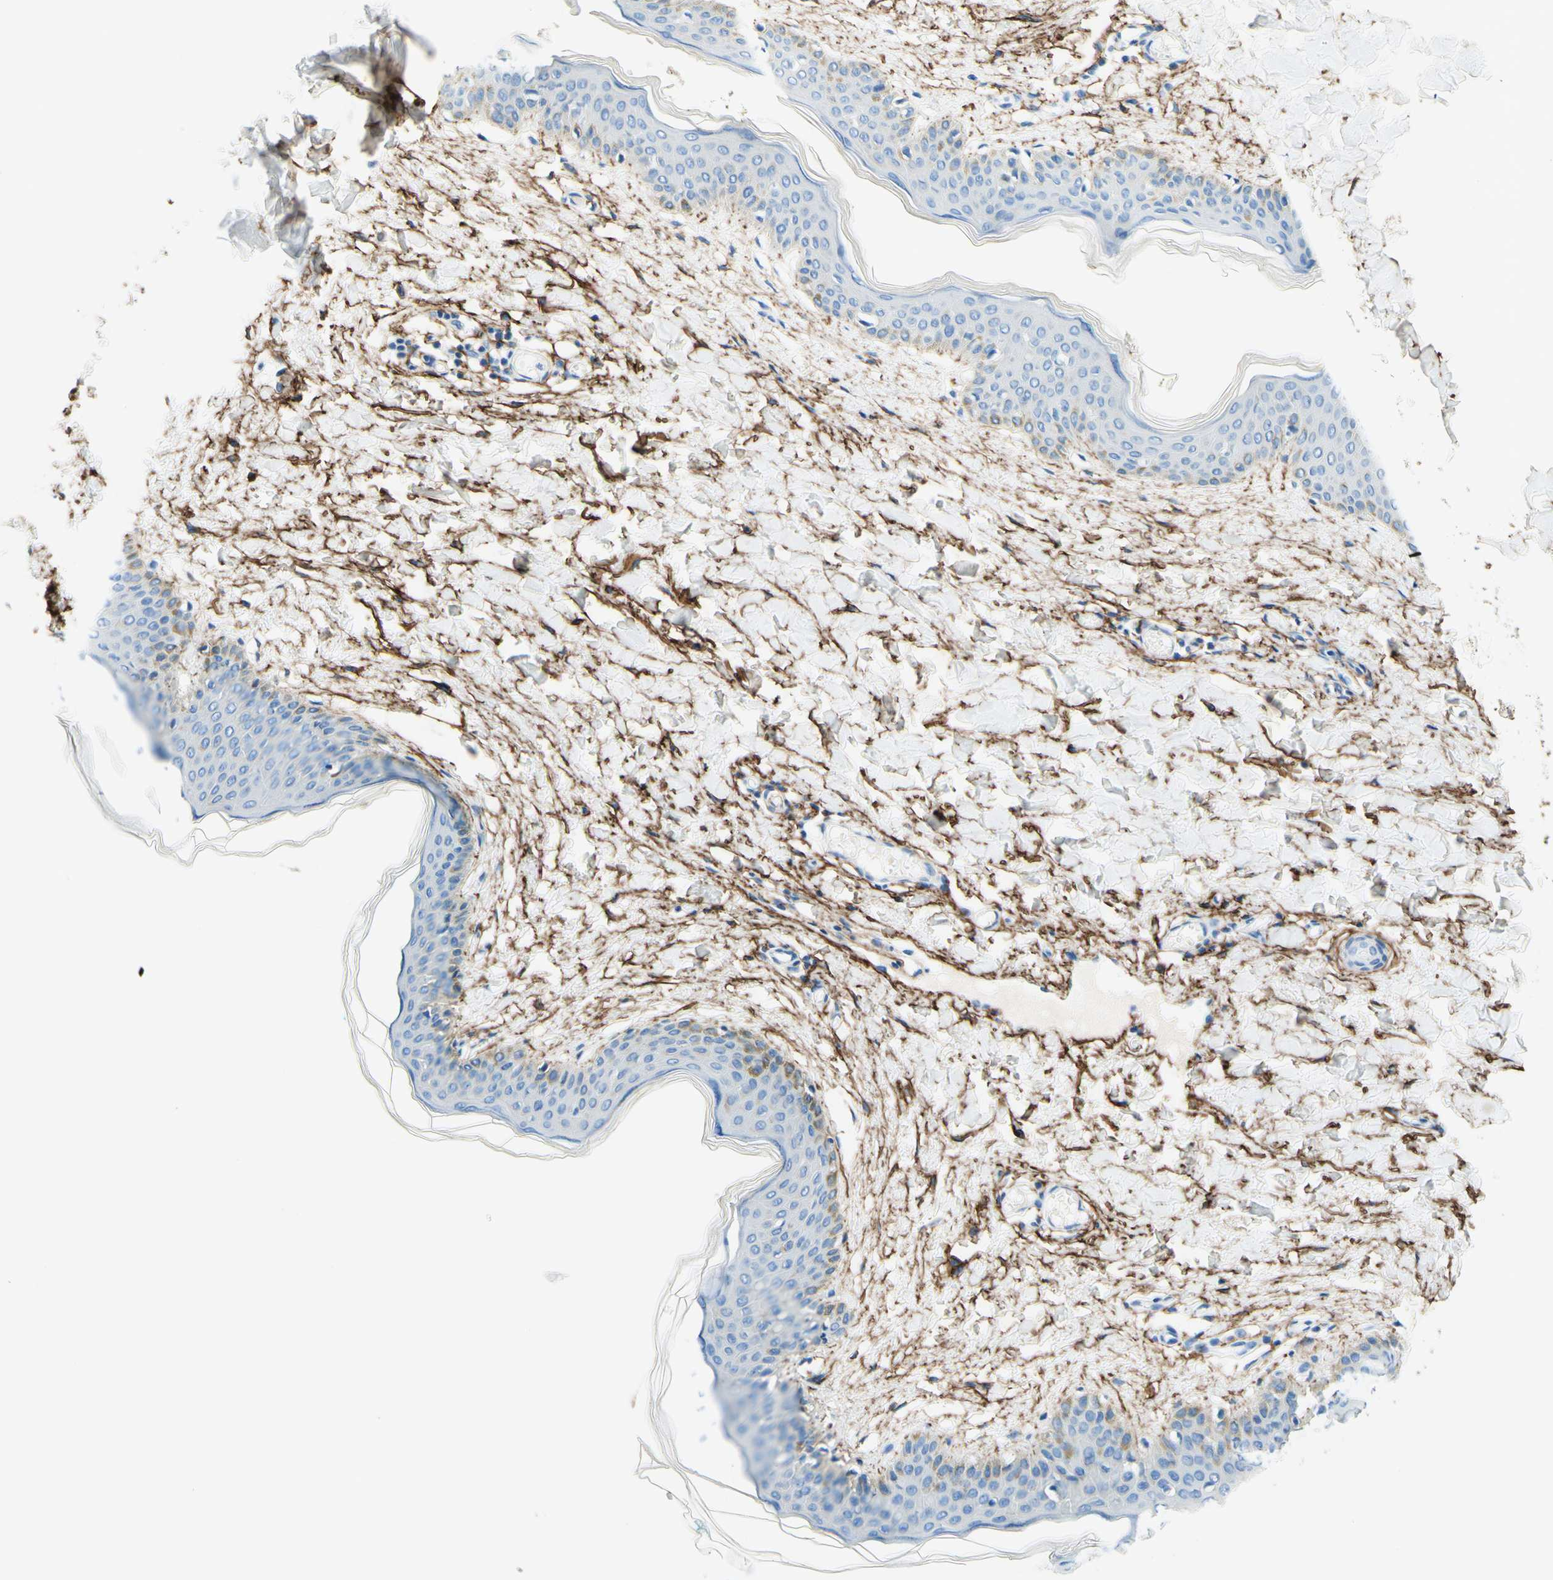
{"staining": {"intensity": "negative", "quantity": "none", "location": "none"}, "tissue": "skin", "cell_type": "Fibroblasts", "image_type": "normal", "snomed": [{"axis": "morphology", "description": "Normal tissue, NOS"}, {"axis": "topography", "description": "Skin"}], "caption": "Image shows no protein expression in fibroblasts of benign skin.", "gene": "MFAP5", "patient": {"sex": "female", "age": 17}}